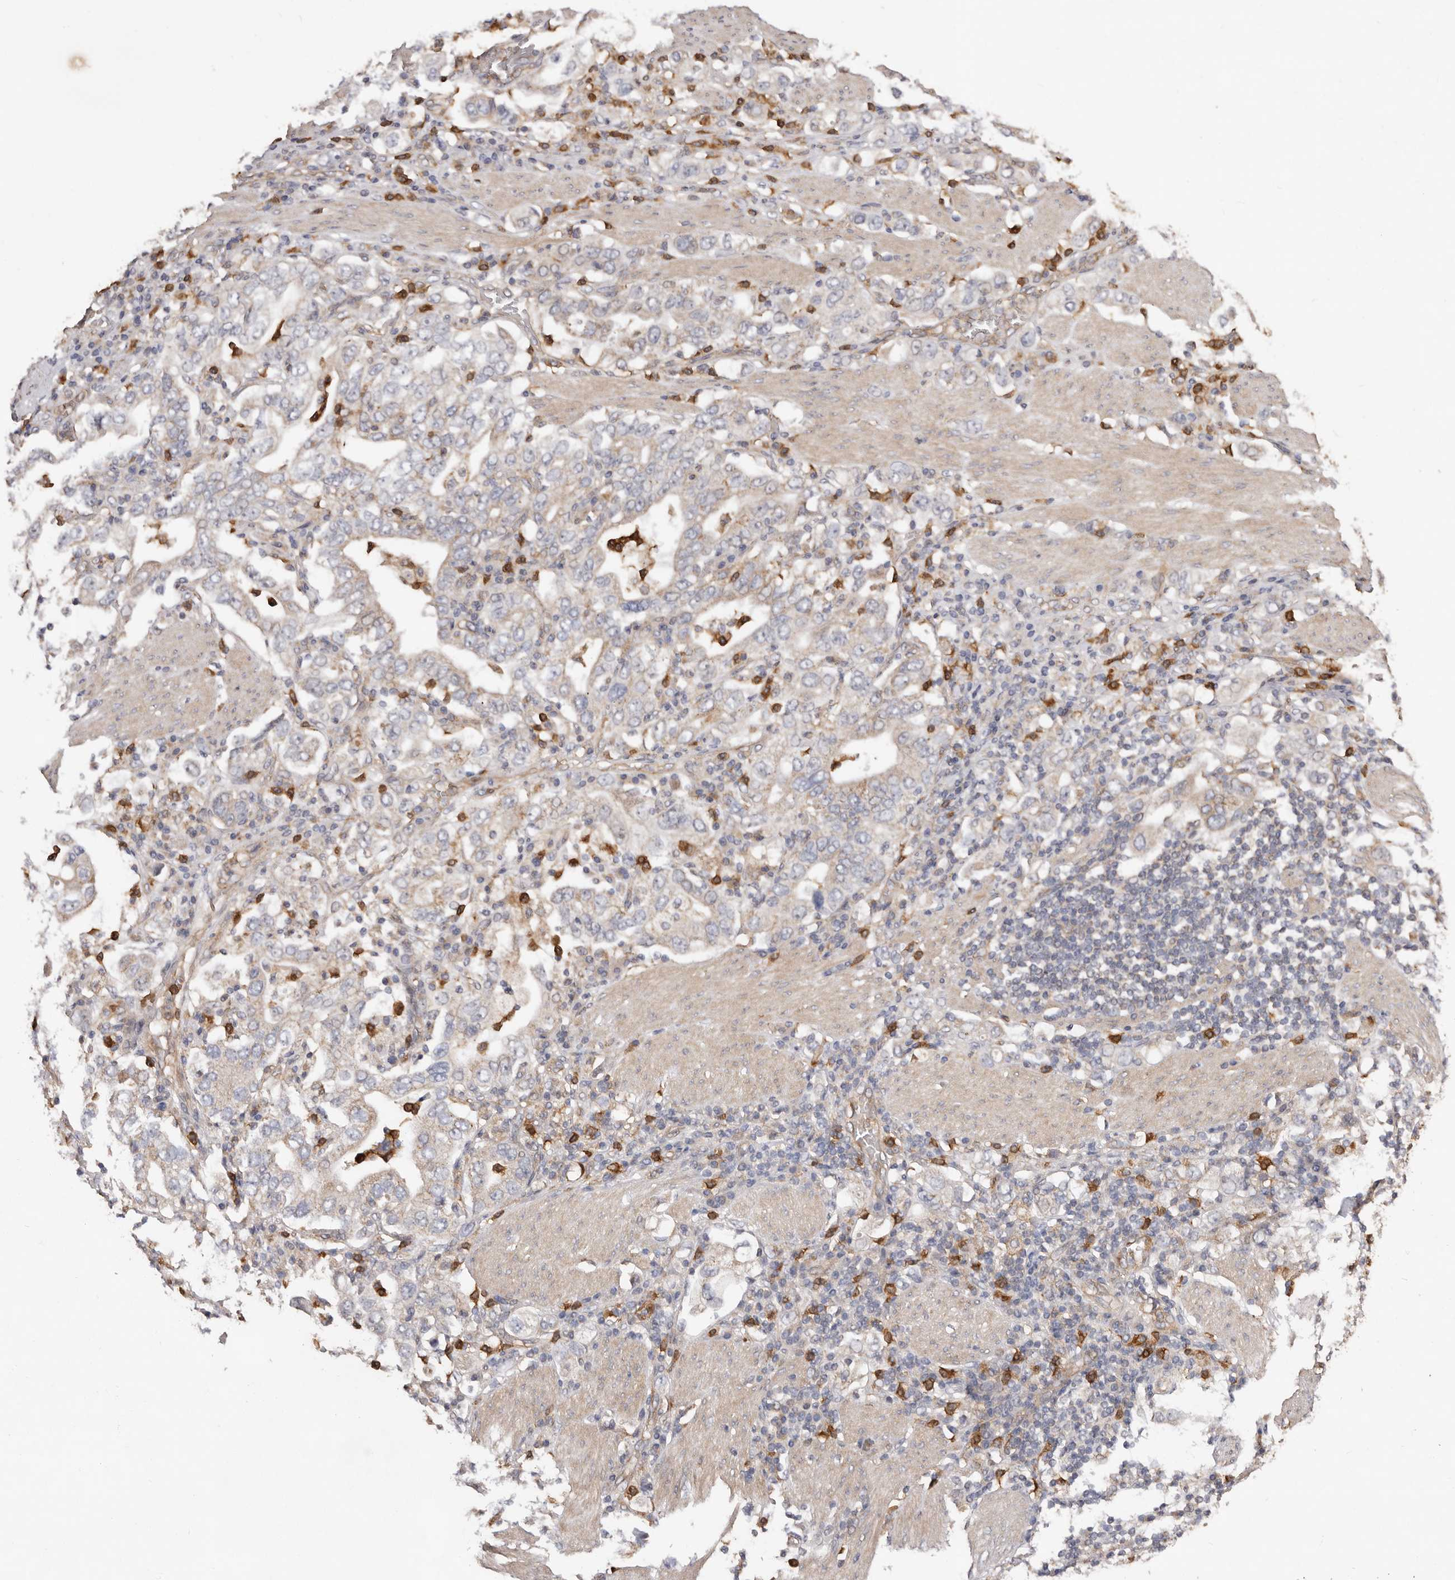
{"staining": {"intensity": "weak", "quantity": "<25%", "location": "cytoplasmic/membranous"}, "tissue": "stomach cancer", "cell_type": "Tumor cells", "image_type": "cancer", "snomed": [{"axis": "morphology", "description": "Adenocarcinoma, NOS"}, {"axis": "topography", "description": "Stomach, upper"}], "caption": "Human adenocarcinoma (stomach) stained for a protein using immunohistochemistry shows no expression in tumor cells.", "gene": "LRRC25", "patient": {"sex": "male", "age": 62}}